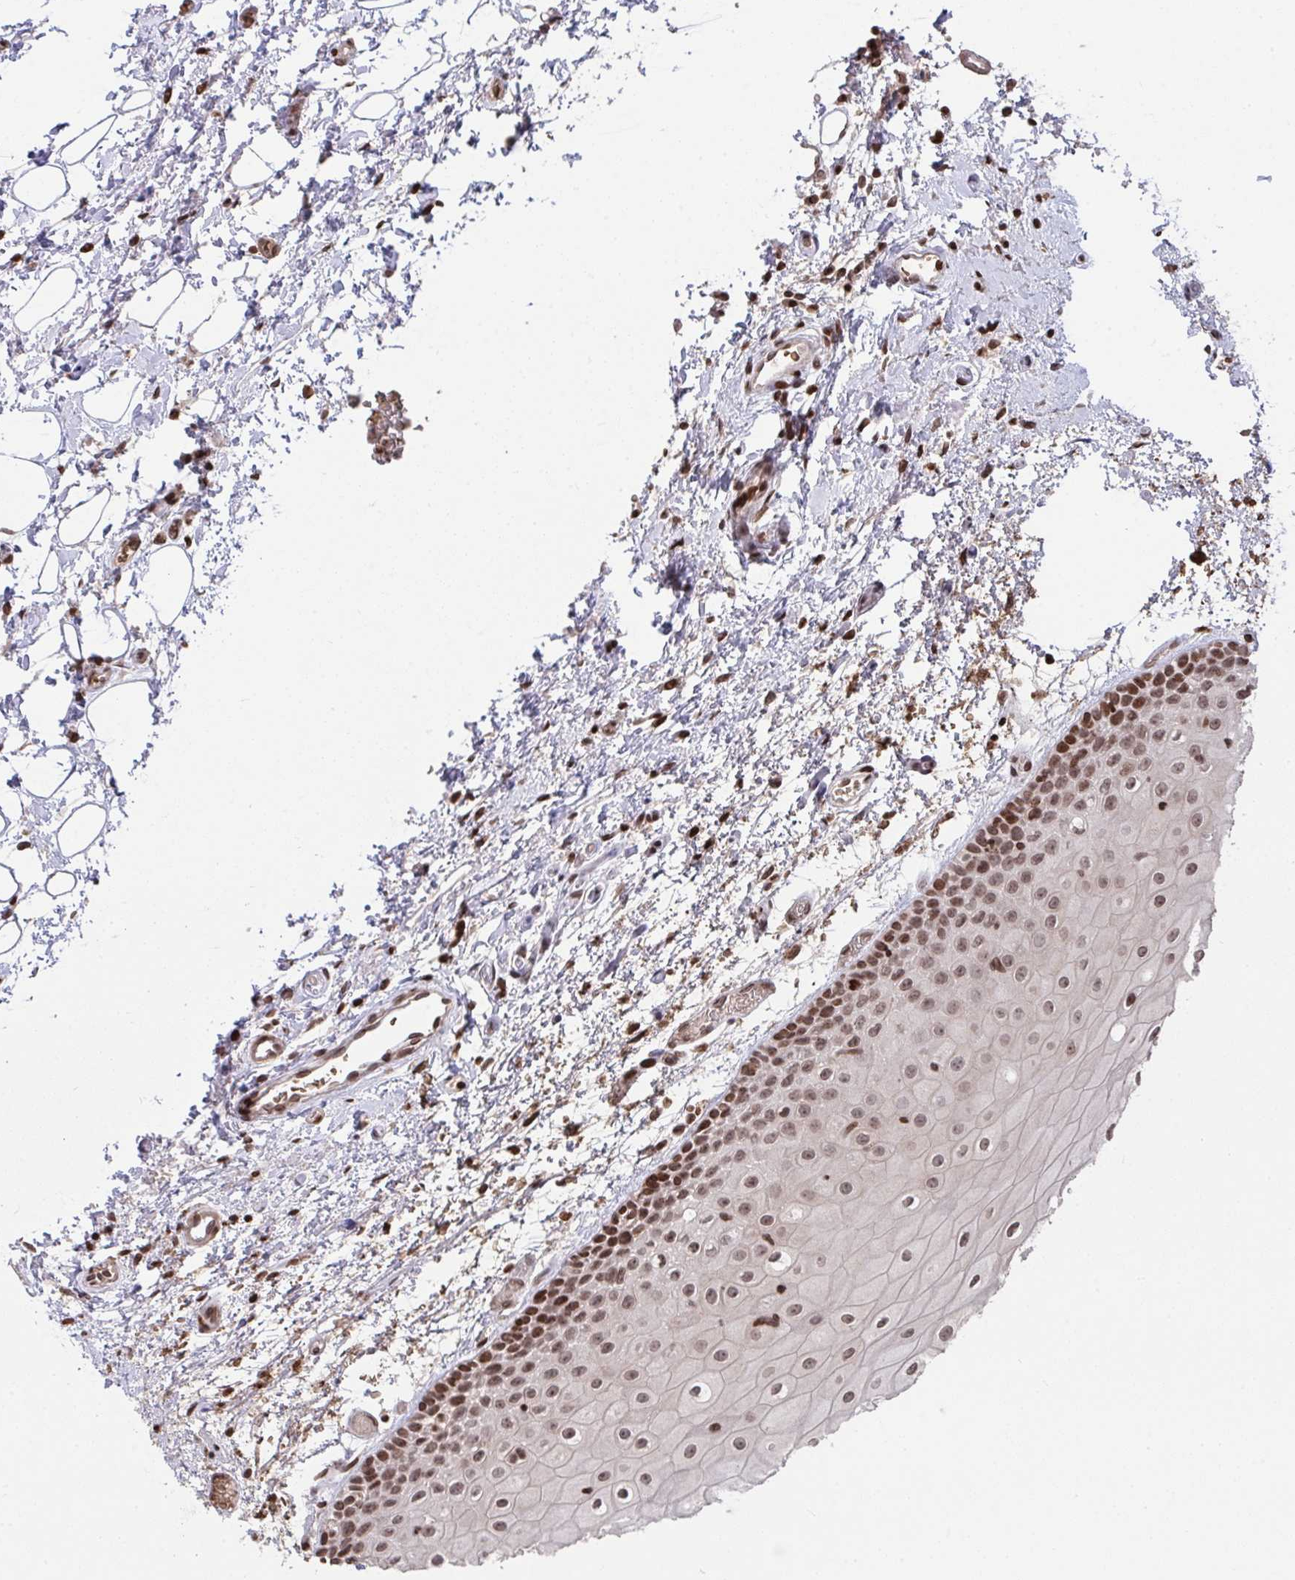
{"staining": {"intensity": "moderate", "quantity": ">75%", "location": "nuclear"}, "tissue": "oral mucosa", "cell_type": "Squamous epithelial cells", "image_type": "normal", "snomed": [{"axis": "morphology", "description": "Normal tissue, NOS"}, {"axis": "topography", "description": "Oral tissue"}], "caption": "Immunohistochemical staining of unremarkable oral mucosa displays medium levels of moderate nuclear positivity in approximately >75% of squamous epithelial cells. The protein is stained brown, and the nuclei are stained in blue (DAB (3,3'-diaminobenzidine) IHC with brightfield microscopy, high magnification).", "gene": "NIP7", "patient": {"sex": "female", "age": 82}}